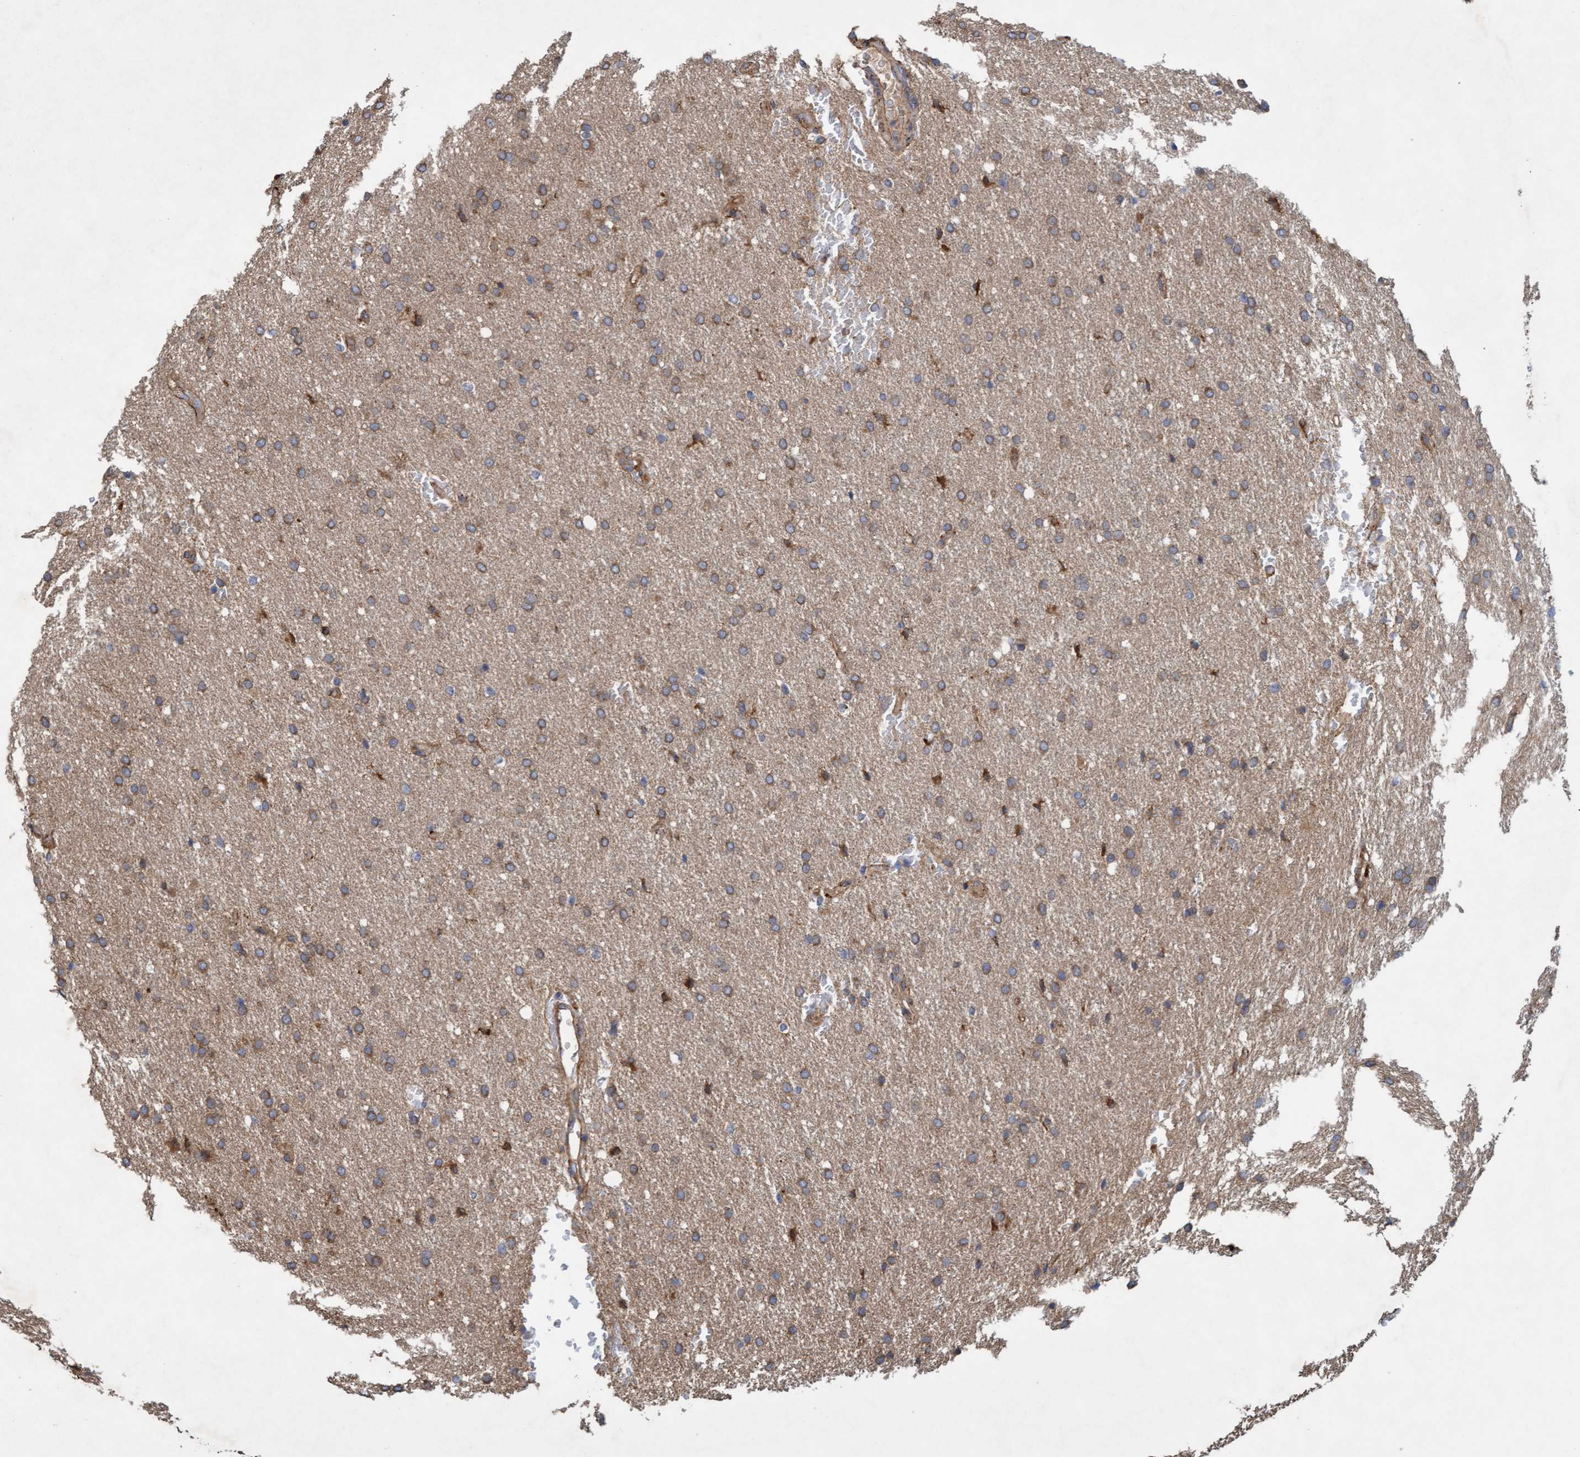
{"staining": {"intensity": "moderate", "quantity": "25%-75%", "location": "cytoplasmic/membranous"}, "tissue": "glioma", "cell_type": "Tumor cells", "image_type": "cancer", "snomed": [{"axis": "morphology", "description": "Glioma, malignant, Low grade"}, {"axis": "topography", "description": "Brain"}], "caption": "Moderate cytoplasmic/membranous protein staining is seen in about 25%-75% of tumor cells in glioma. (Brightfield microscopy of DAB IHC at high magnification).", "gene": "DDHD2", "patient": {"sex": "female", "age": 37}}